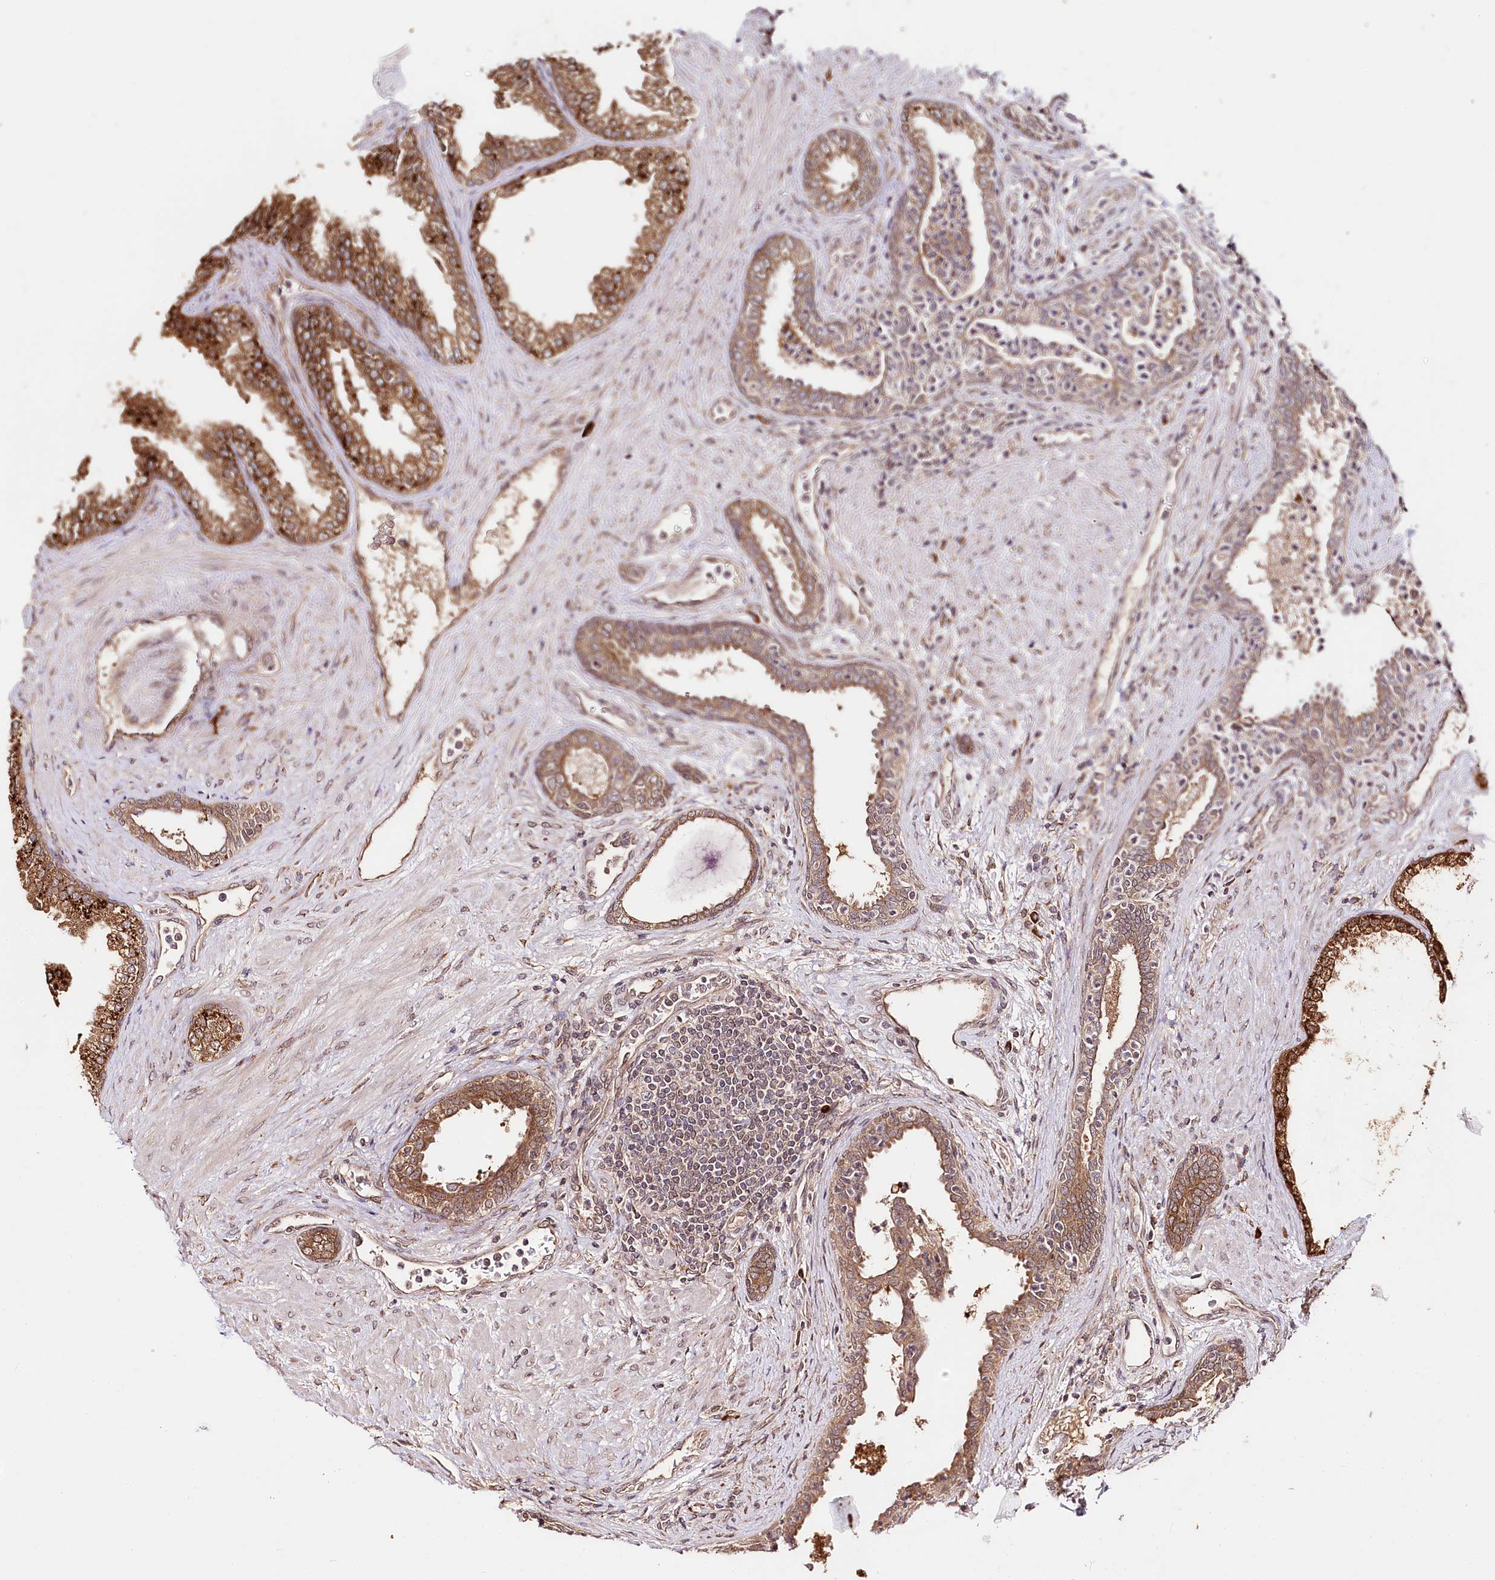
{"staining": {"intensity": "moderate", "quantity": ">75%", "location": "cytoplasmic/membranous,nuclear"}, "tissue": "prostate", "cell_type": "Glandular cells", "image_type": "normal", "snomed": [{"axis": "morphology", "description": "Normal tissue, NOS"}, {"axis": "topography", "description": "Prostate"}], "caption": "Immunohistochemistry histopathology image of normal prostate: prostate stained using immunohistochemistry shows medium levels of moderate protein expression localized specifically in the cytoplasmic/membranous,nuclear of glandular cells, appearing as a cytoplasmic/membranous,nuclear brown color.", "gene": "CNPY2", "patient": {"sex": "male", "age": 76}}